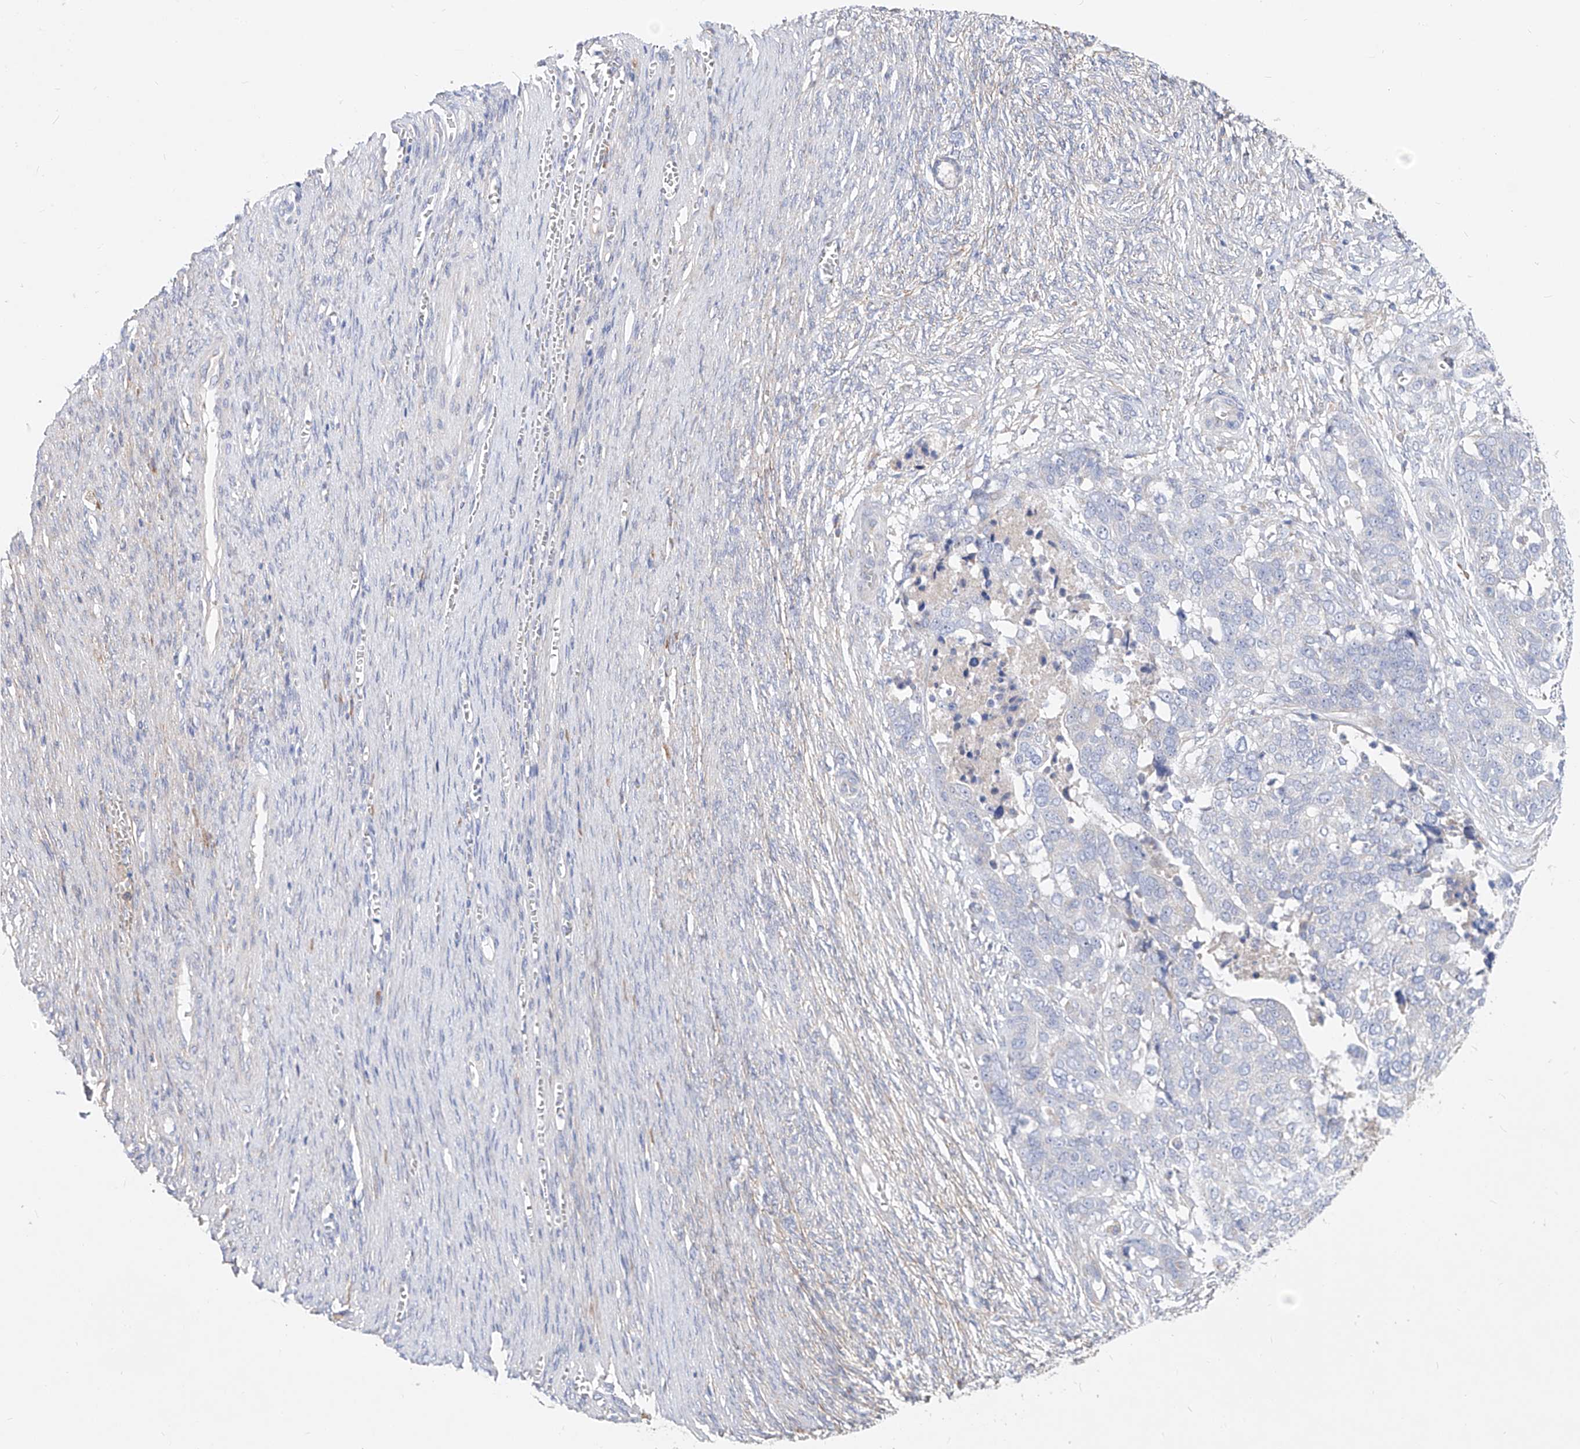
{"staining": {"intensity": "negative", "quantity": "none", "location": "none"}, "tissue": "ovarian cancer", "cell_type": "Tumor cells", "image_type": "cancer", "snomed": [{"axis": "morphology", "description": "Cystadenocarcinoma, serous, NOS"}, {"axis": "topography", "description": "Ovary"}], "caption": "Ovarian cancer was stained to show a protein in brown. There is no significant expression in tumor cells.", "gene": "UFL1", "patient": {"sex": "female", "age": 44}}